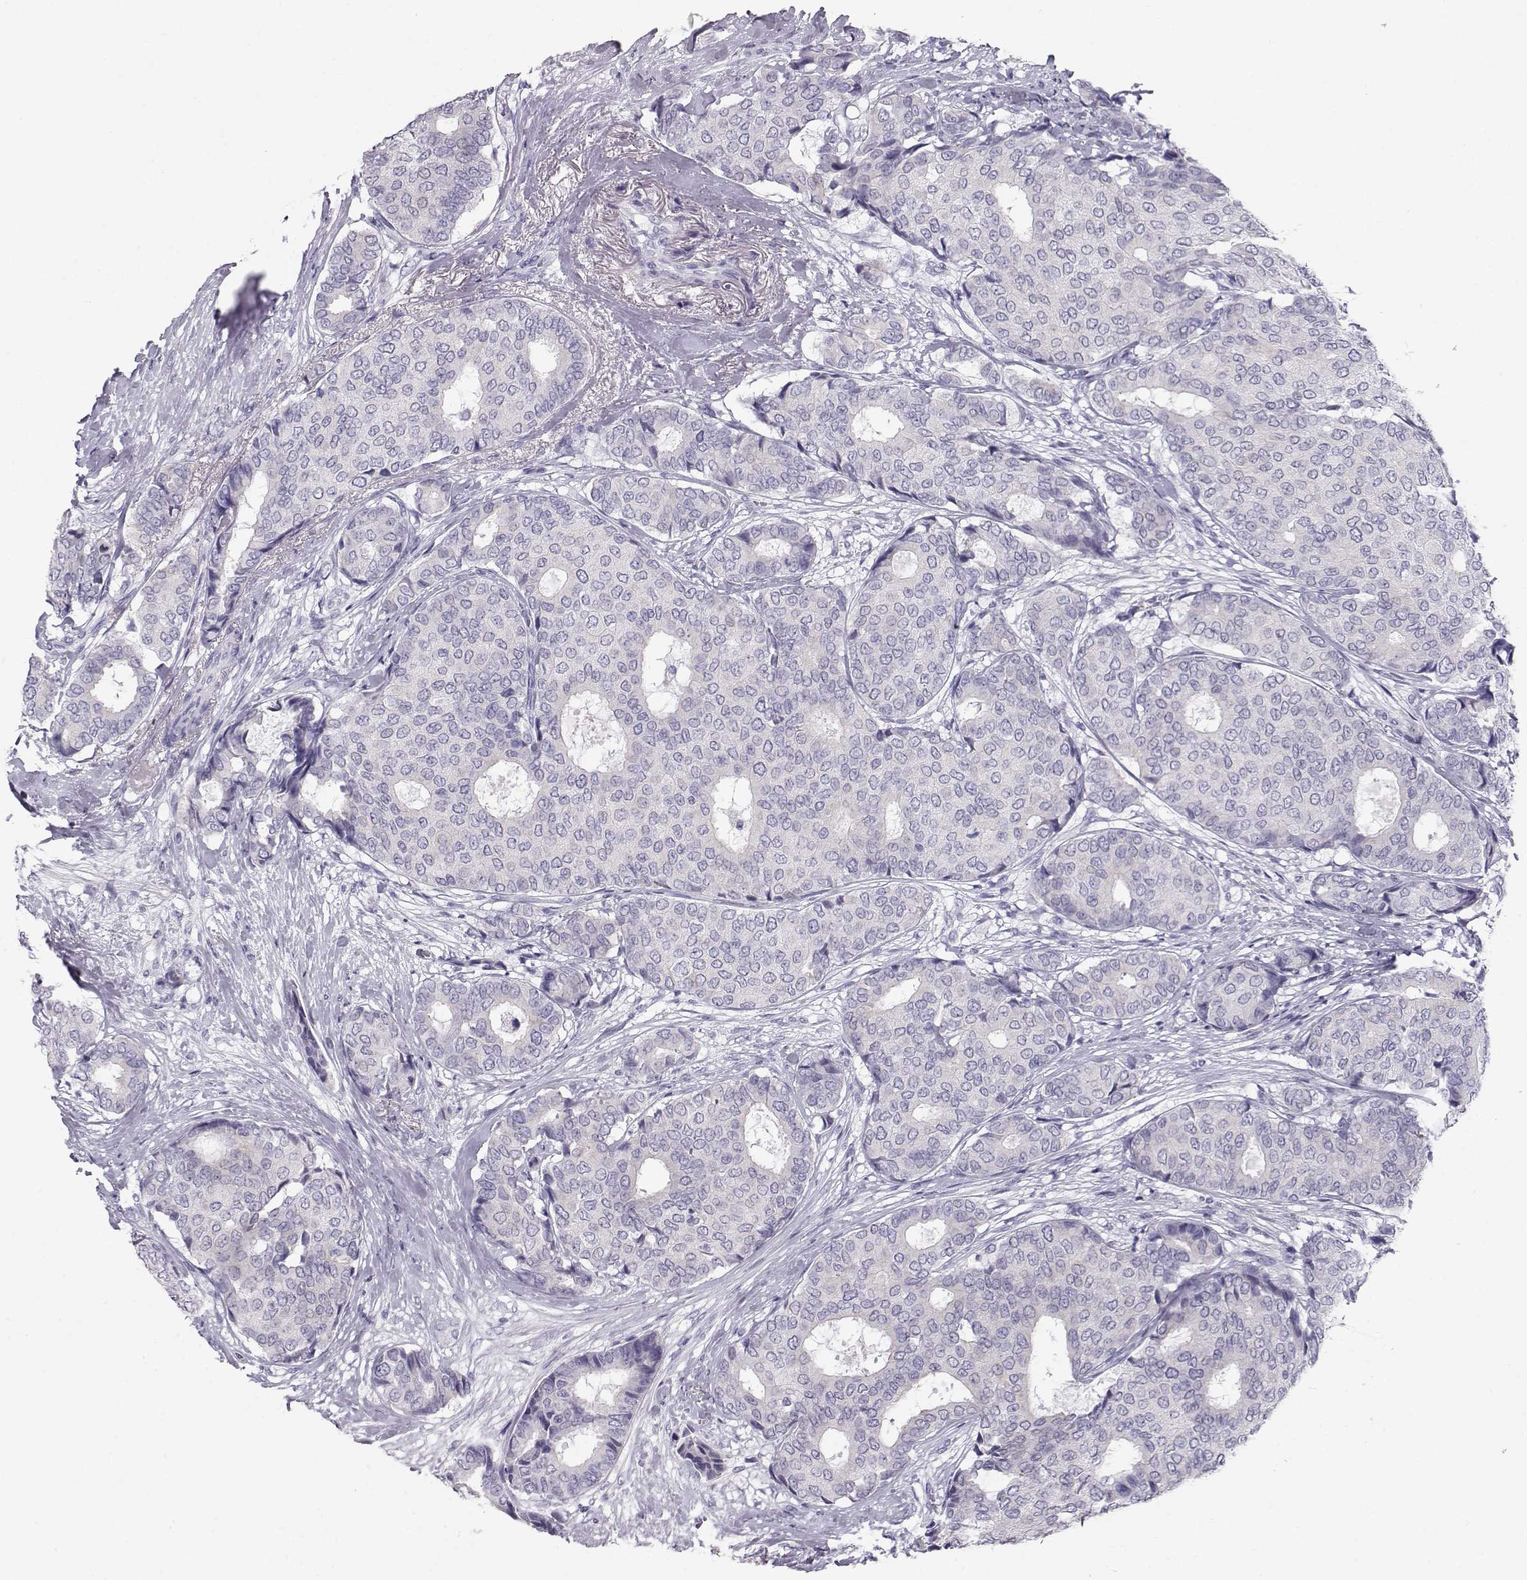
{"staining": {"intensity": "negative", "quantity": "none", "location": "none"}, "tissue": "breast cancer", "cell_type": "Tumor cells", "image_type": "cancer", "snomed": [{"axis": "morphology", "description": "Duct carcinoma"}, {"axis": "topography", "description": "Breast"}], "caption": "An immunohistochemistry (IHC) histopathology image of intraductal carcinoma (breast) is shown. There is no staining in tumor cells of intraductal carcinoma (breast).", "gene": "GPR26", "patient": {"sex": "female", "age": 75}}